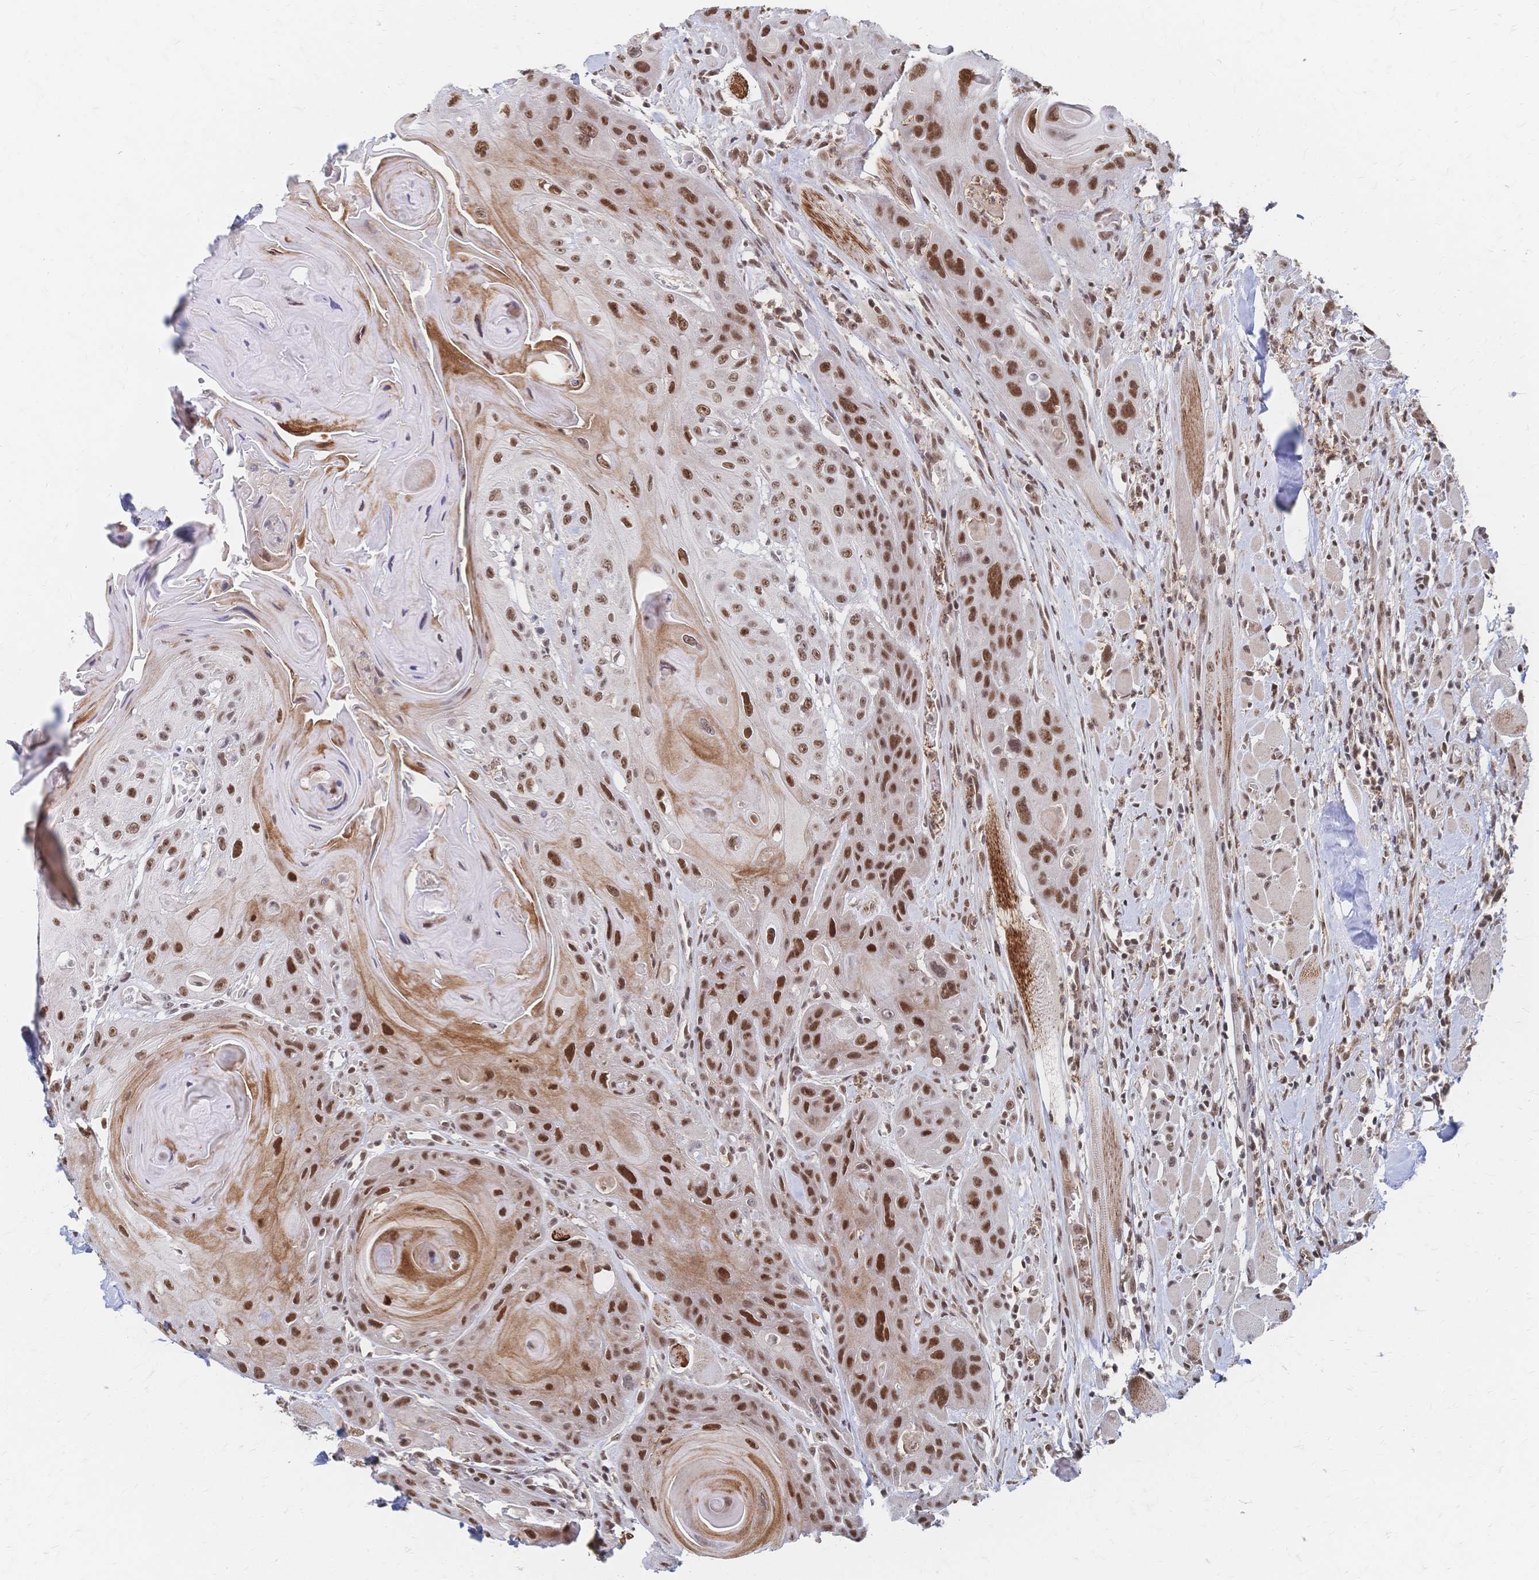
{"staining": {"intensity": "strong", "quantity": ">75%", "location": "nuclear"}, "tissue": "head and neck cancer", "cell_type": "Tumor cells", "image_type": "cancer", "snomed": [{"axis": "morphology", "description": "Squamous cell carcinoma, NOS"}, {"axis": "topography", "description": "Head-Neck"}], "caption": "The image demonstrates immunohistochemical staining of squamous cell carcinoma (head and neck). There is strong nuclear staining is present in approximately >75% of tumor cells. The protein is stained brown, and the nuclei are stained in blue (DAB IHC with brightfield microscopy, high magnification).", "gene": "NELFA", "patient": {"sex": "female", "age": 59}}